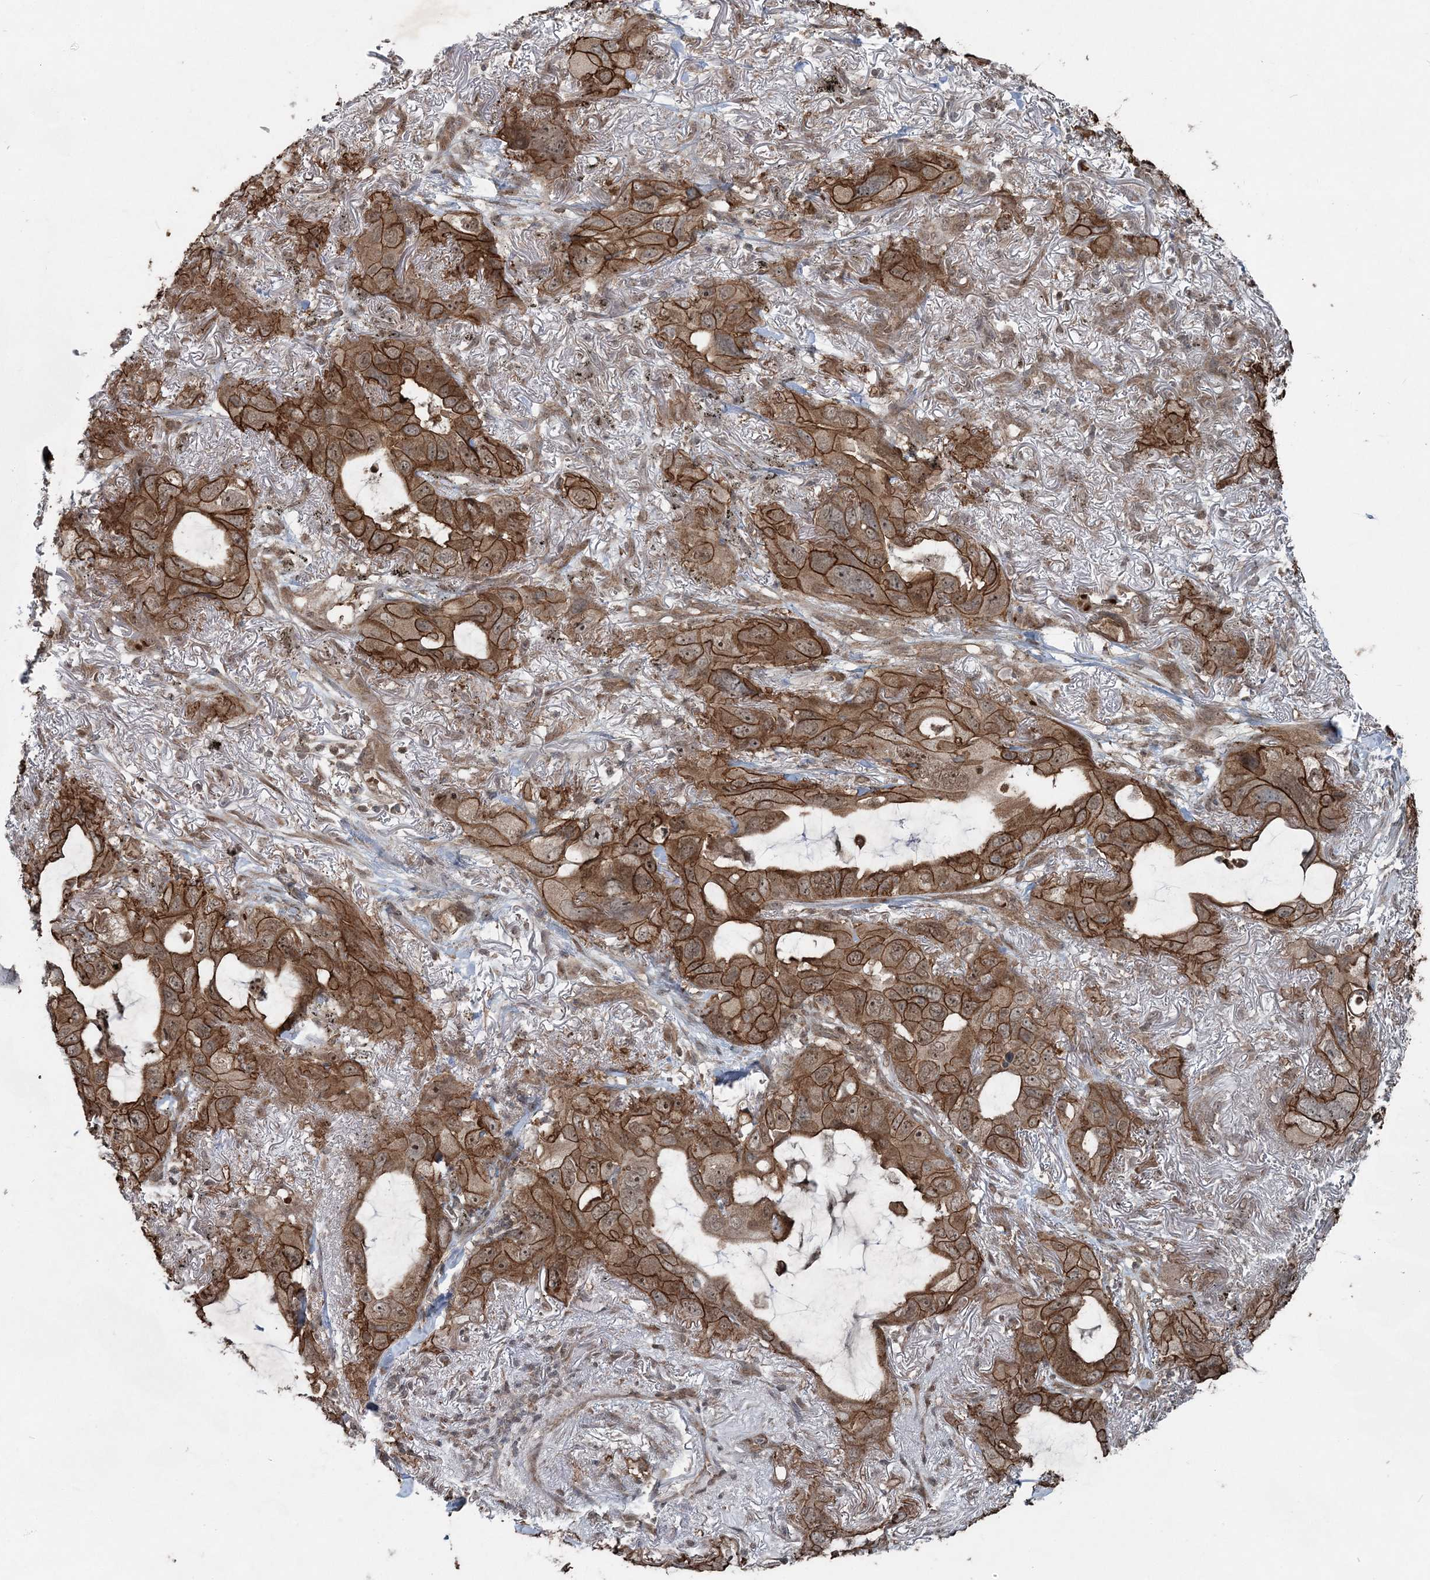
{"staining": {"intensity": "strong", "quantity": ">75%", "location": "cytoplasmic/membranous,nuclear"}, "tissue": "lung cancer", "cell_type": "Tumor cells", "image_type": "cancer", "snomed": [{"axis": "morphology", "description": "Squamous cell carcinoma, NOS"}, {"axis": "topography", "description": "Lung"}], "caption": "A high amount of strong cytoplasmic/membranous and nuclear staining is present in approximately >75% of tumor cells in lung squamous cell carcinoma tissue.", "gene": "FBXL17", "patient": {"sex": "female", "age": 73}}